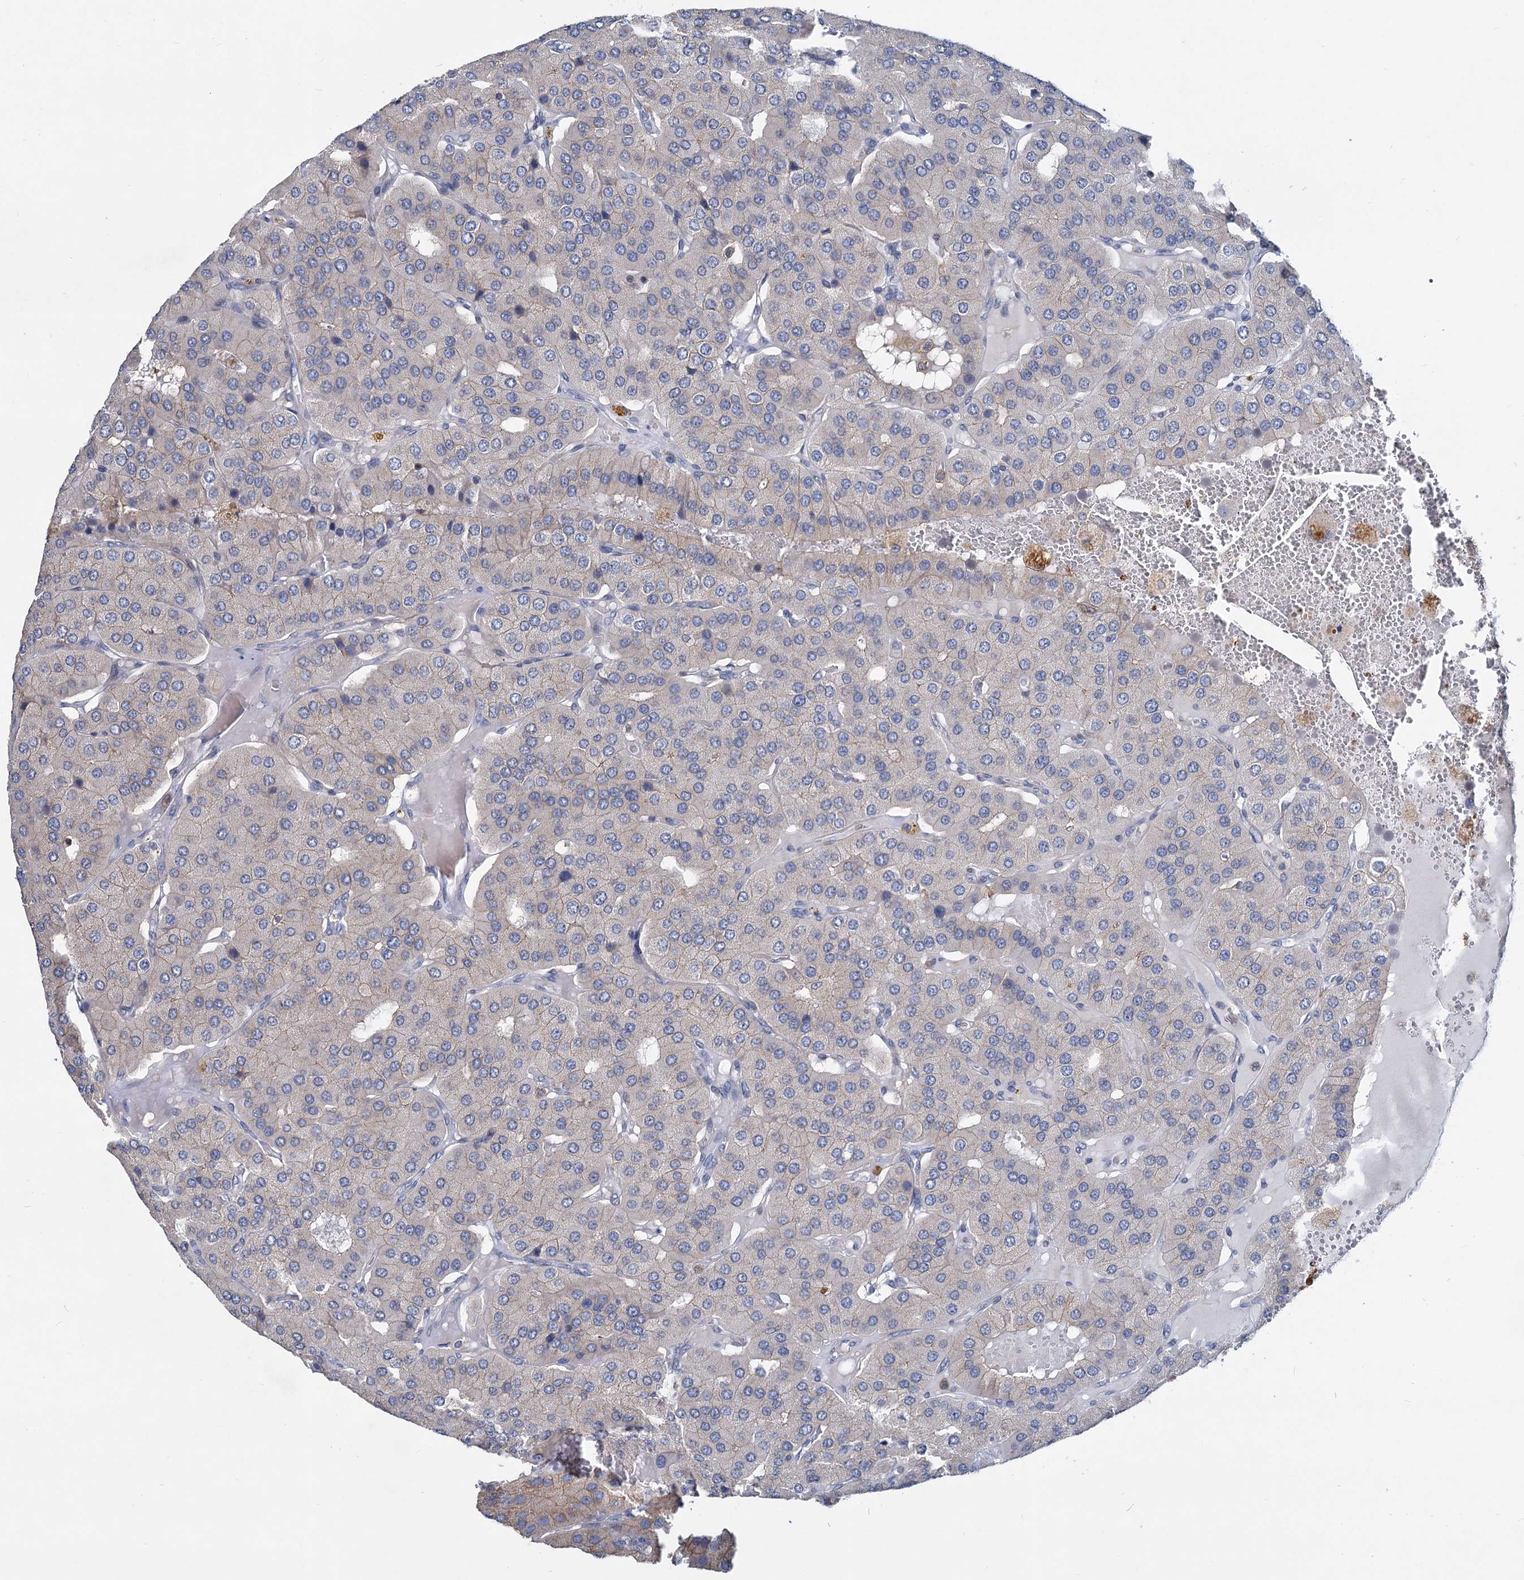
{"staining": {"intensity": "negative", "quantity": "none", "location": "none"}, "tissue": "parathyroid gland", "cell_type": "Glandular cells", "image_type": "normal", "snomed": [{"axis": "morphology", "description": "Normal tissue, NOS"}, {"axis": "morphology", "description": "Adenoma, NOS"}, {"axis": "topography", "description": "Parathyroid gland"}], "caption": "IHC photomicrograph of normal parathyroid gland: human parathyroid gland stained with DAB exhibits no significant protein positivity in glandular cells. (DAB (3,3'-diaminobenzidine) immunohistochemistry (IHC) visualized using brightfield microscopy, high magnification).", "gene": "LRCH4", "patient": {"sex": "female", "age": 86}}